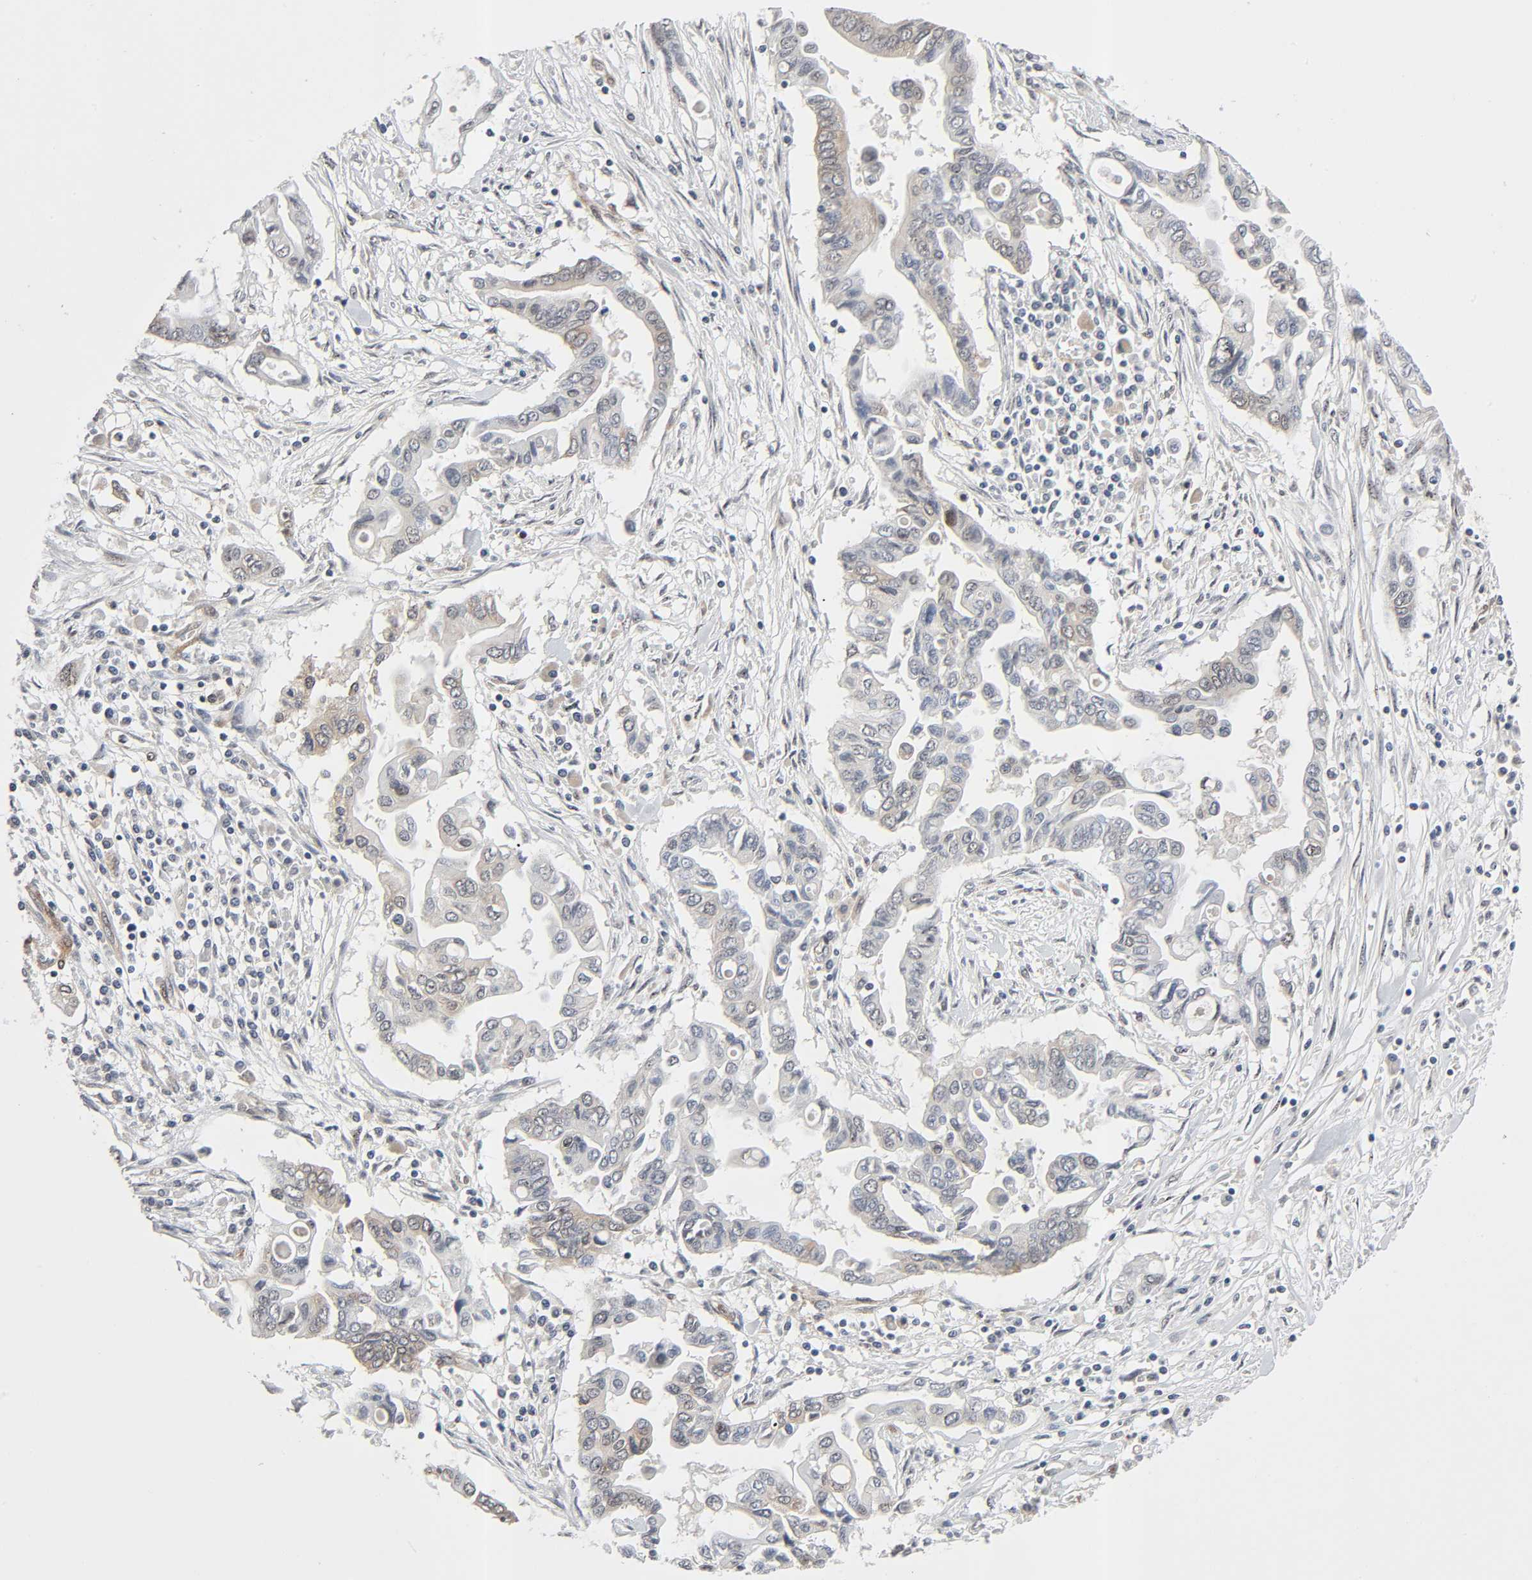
{"staining": {"intensity": "weak", "quantity": "25%-75%", "location": "cytoplasmic/membranous"}, "tissue": "pancreatic cancer", "cell_type": "Tumor cells", "image_type": "cancer", "snomed": [{"axis": "morphology", "description": "Adenocarcinoma, NOS"}, {"axis": "topography", "description": "Pancreas"}], "caption": "An immunohistochemistry micrograph of neoplastic tissue is shown. Protein staining in brown shows weak cytoplasmic/membranous positivity in pancreatic cancer (adenocarcinoma) within tumor cells.", "gene": "PTK2", "patient": {"sex": "female", "age": 57}}